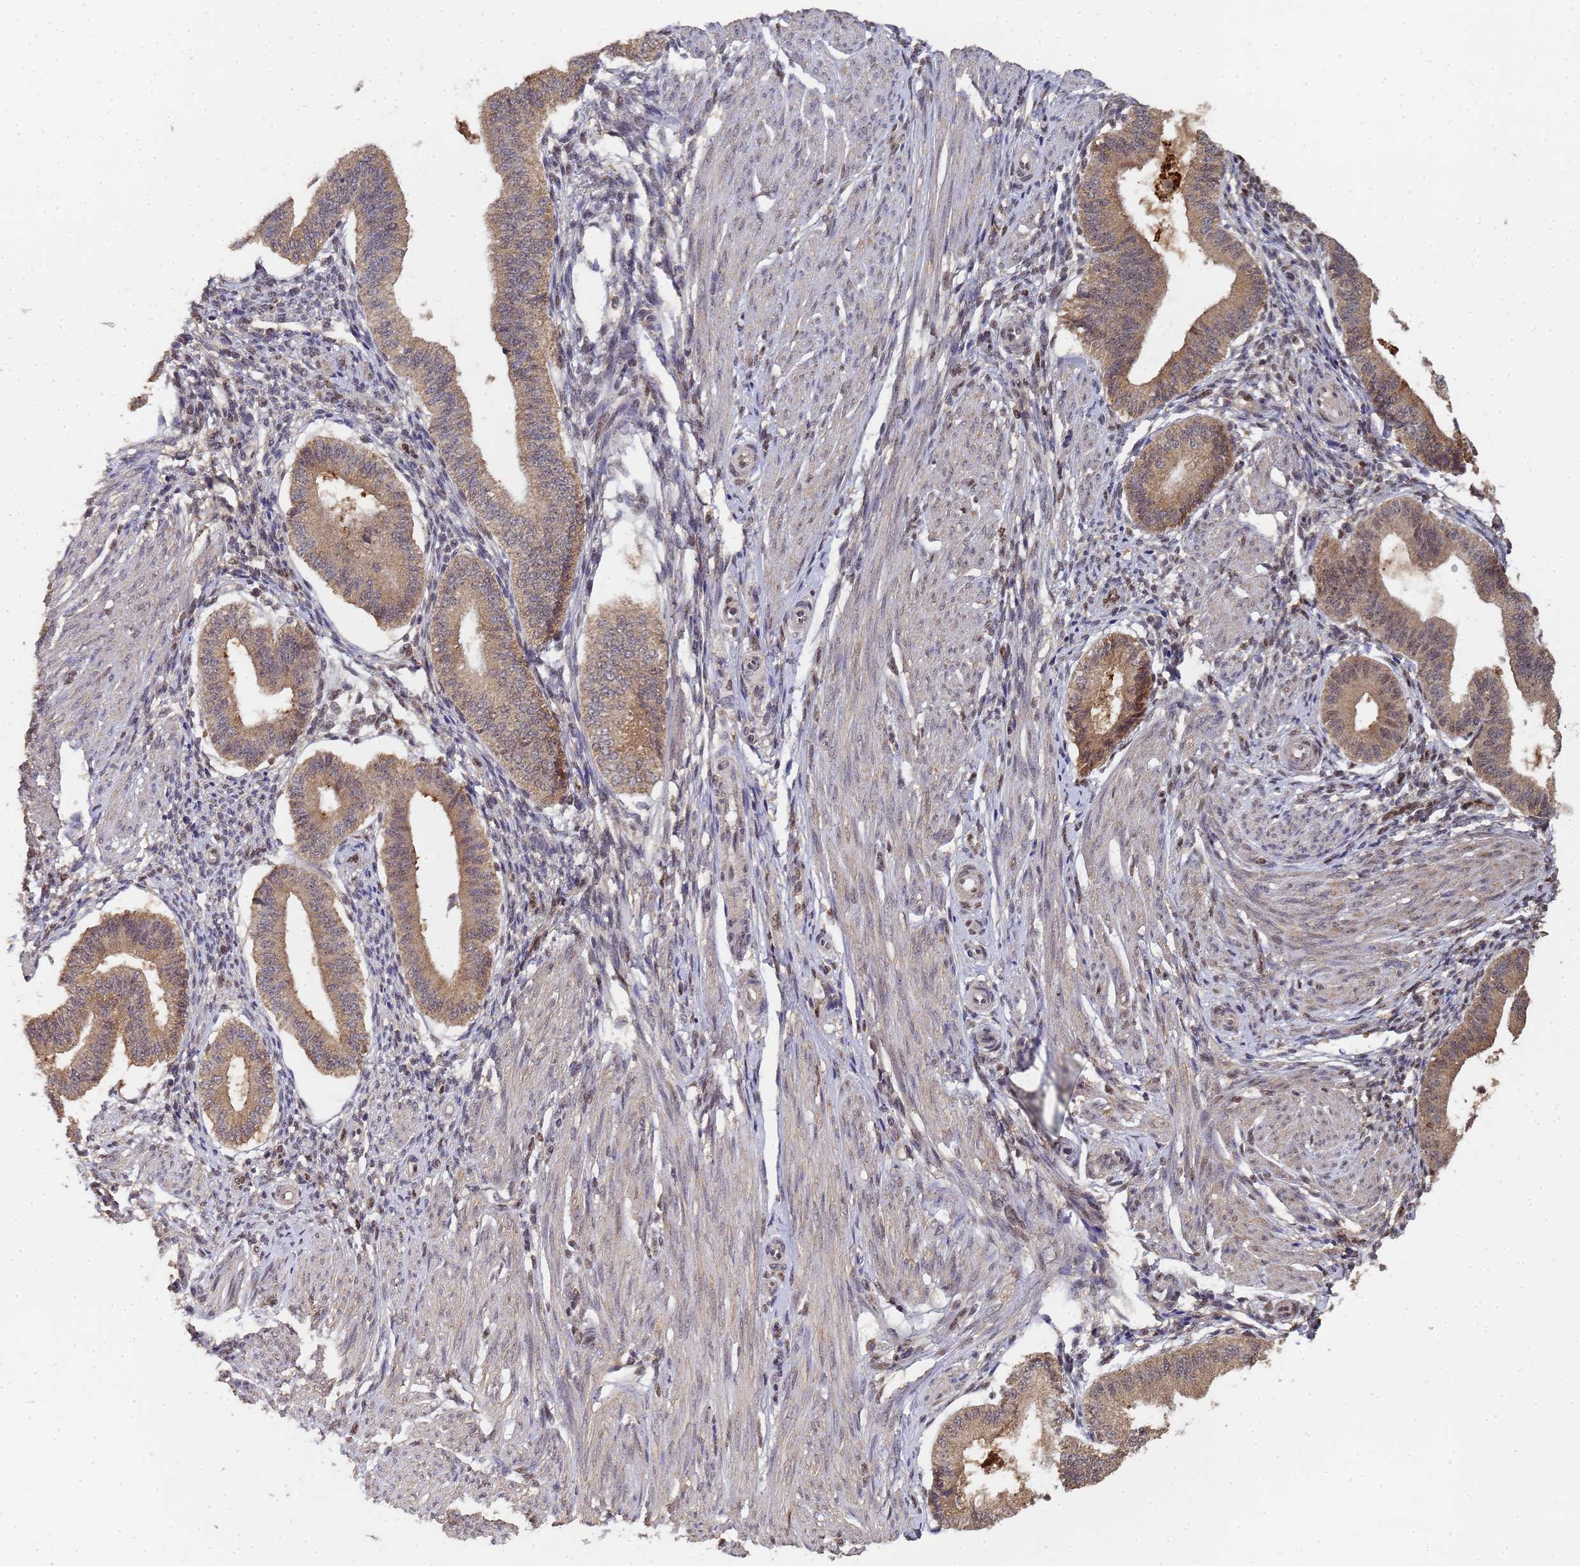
{"staining": {"intensity": "negative", "quantity": "none", "location": "none"}, "tissue": "endometrium", "cell_type": "Cells in endometrial stroma", "image_type": "normal", "snomed": [{"axis": "morphology", "description": "Normal tissue, NOS"}, {"axis": "topography", "description": "Endometrium"}], "caption": "A high-resolution photomicrograph shows IHC staining of unremarkable endometrium, which exhibits no significant expression in cells in endometrial stroma. (DAB immunohistochemistry (IHC), high magnification).", "gene": "SECISBP2", "patient": {"sex": "female", "age": 39}}